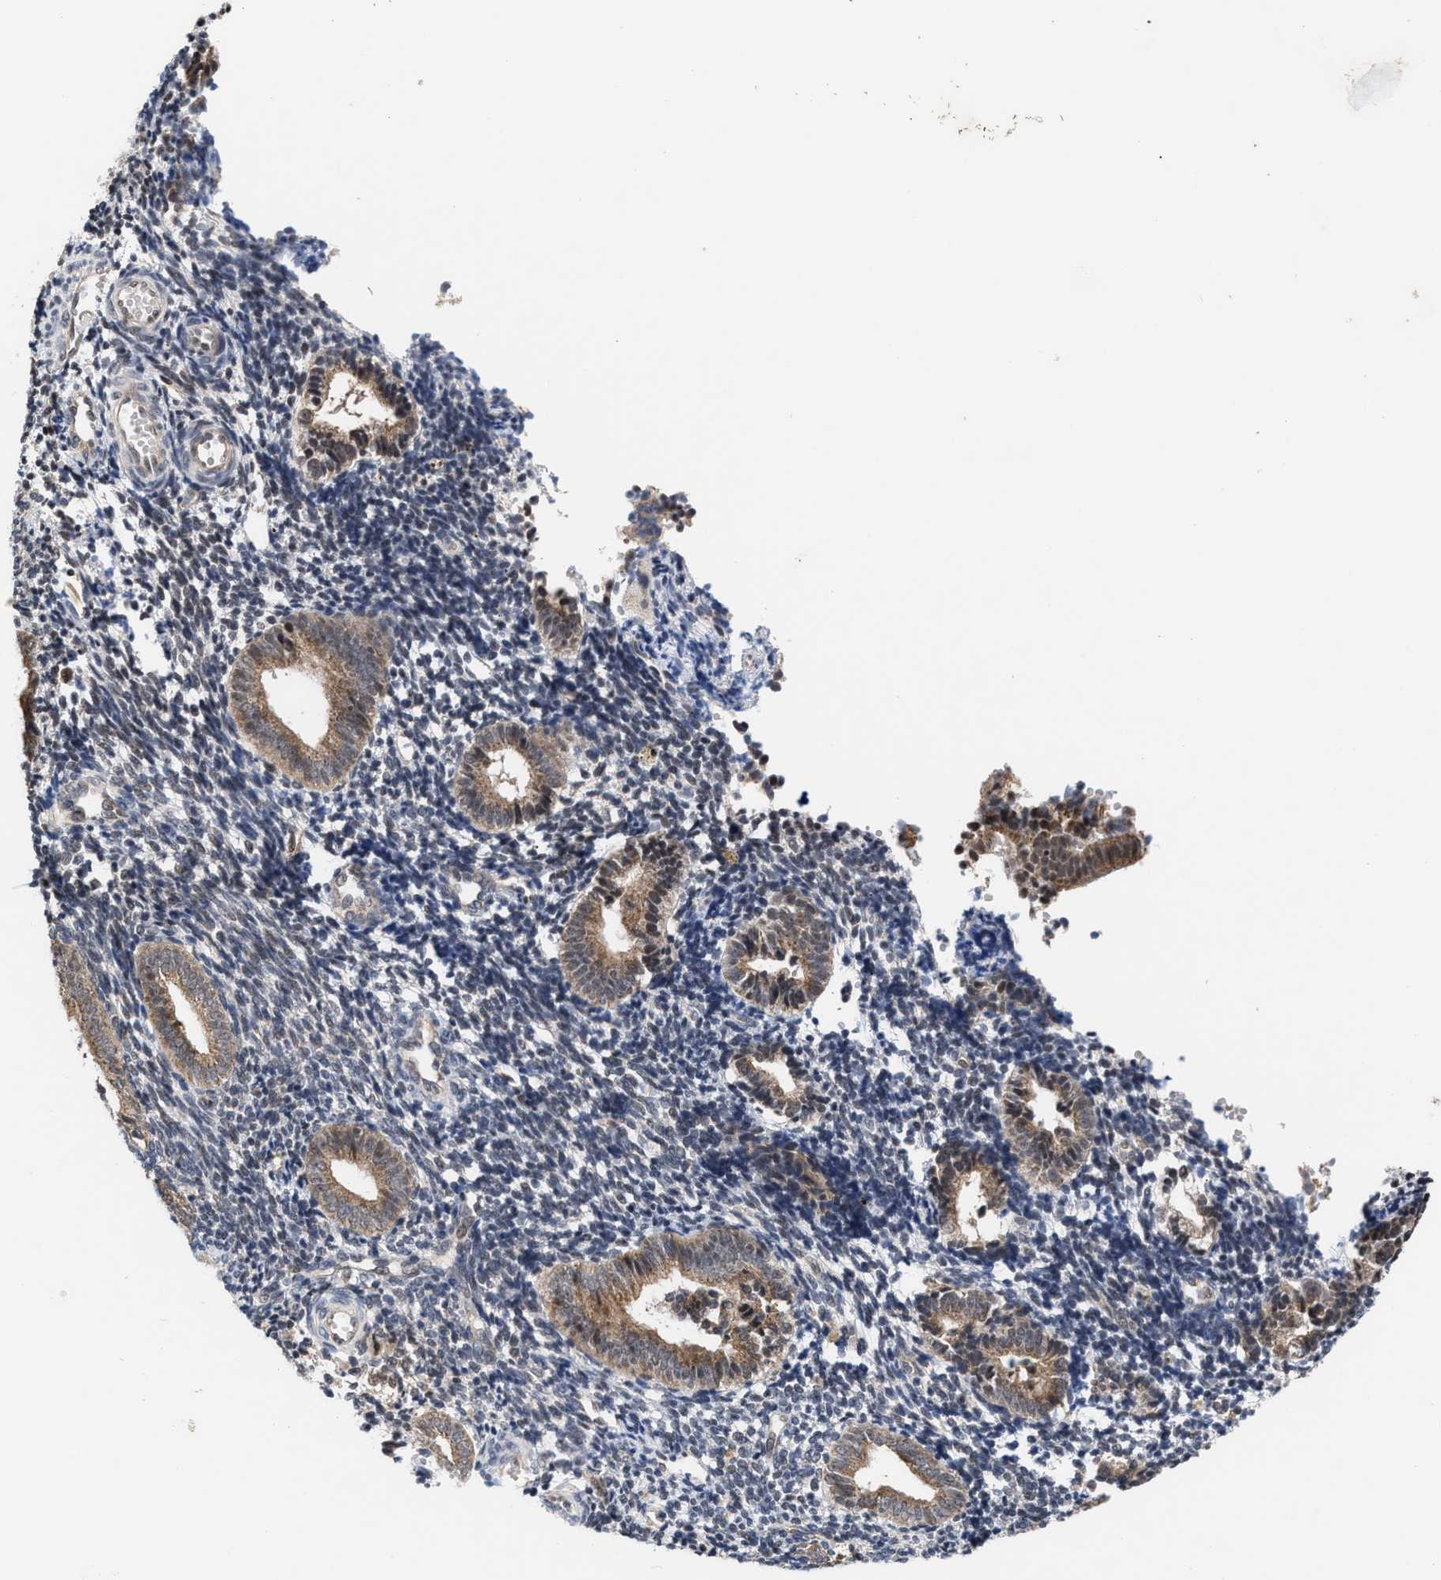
{"staining": {"intensity": "negative", "quantity": "none", "location": "none"}, "tissue": "endometrium", "cell_type": "Cells in endometrial stroma", "image_type": "normal", "snomed": [{"axis": "morphology", "description": "Normal tissue, NOS"}, {"axis": "topography", "description": "Uterus"}, {"axis": "topography", "description": "Endometrium"}], "caption": "IHC image of unremarkable endometrium: human endometrium stained with DAB (3,3'-diaminobenzidine) reveals no significant protein positivity in cells in endometrial stroma. The staining is performed using DAB brown chromogen with nuclei counter-stained in using hematoxylin.", "gene": "MKNK2", "patient": {"sex": "female", "age": 33}}